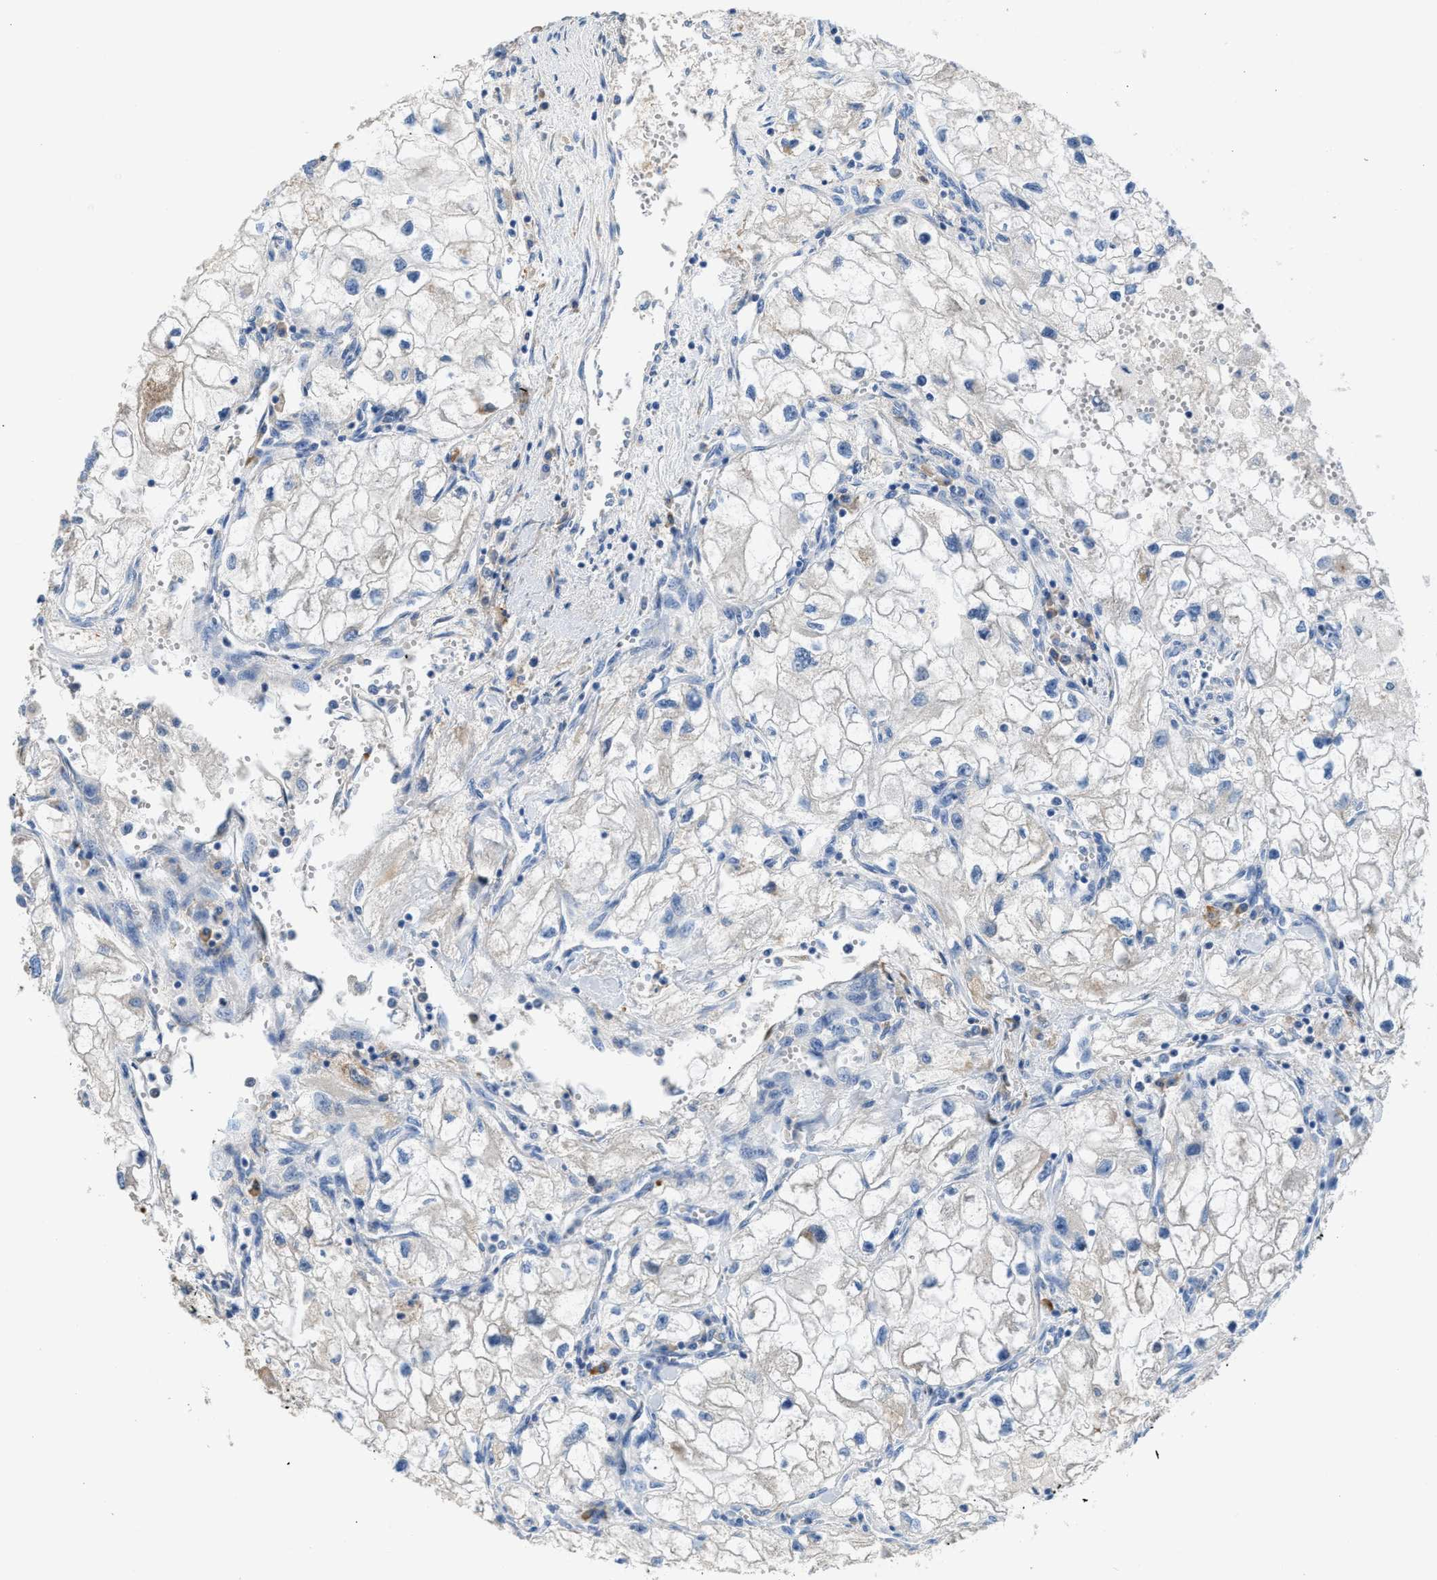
{"staining": {"intensity": "negative", "quantity": "none", "location": "none"}, "tissue": "renal cancer", "cell_type": "Tumor cells", "image_type": "cancer", "snomed": [{"axis": "morphology", "description": "Adenocarcinoma, NOS"}, {"axis": "topography", "description": "Kidney"}], "caption": "Immunohistochemistry (IHC) of human renal cancer exhibits no staining in tumor cells. Nuclei are stained in blue.", "gene": "C1S", "patient": {"sex": "female", "age": 70}}